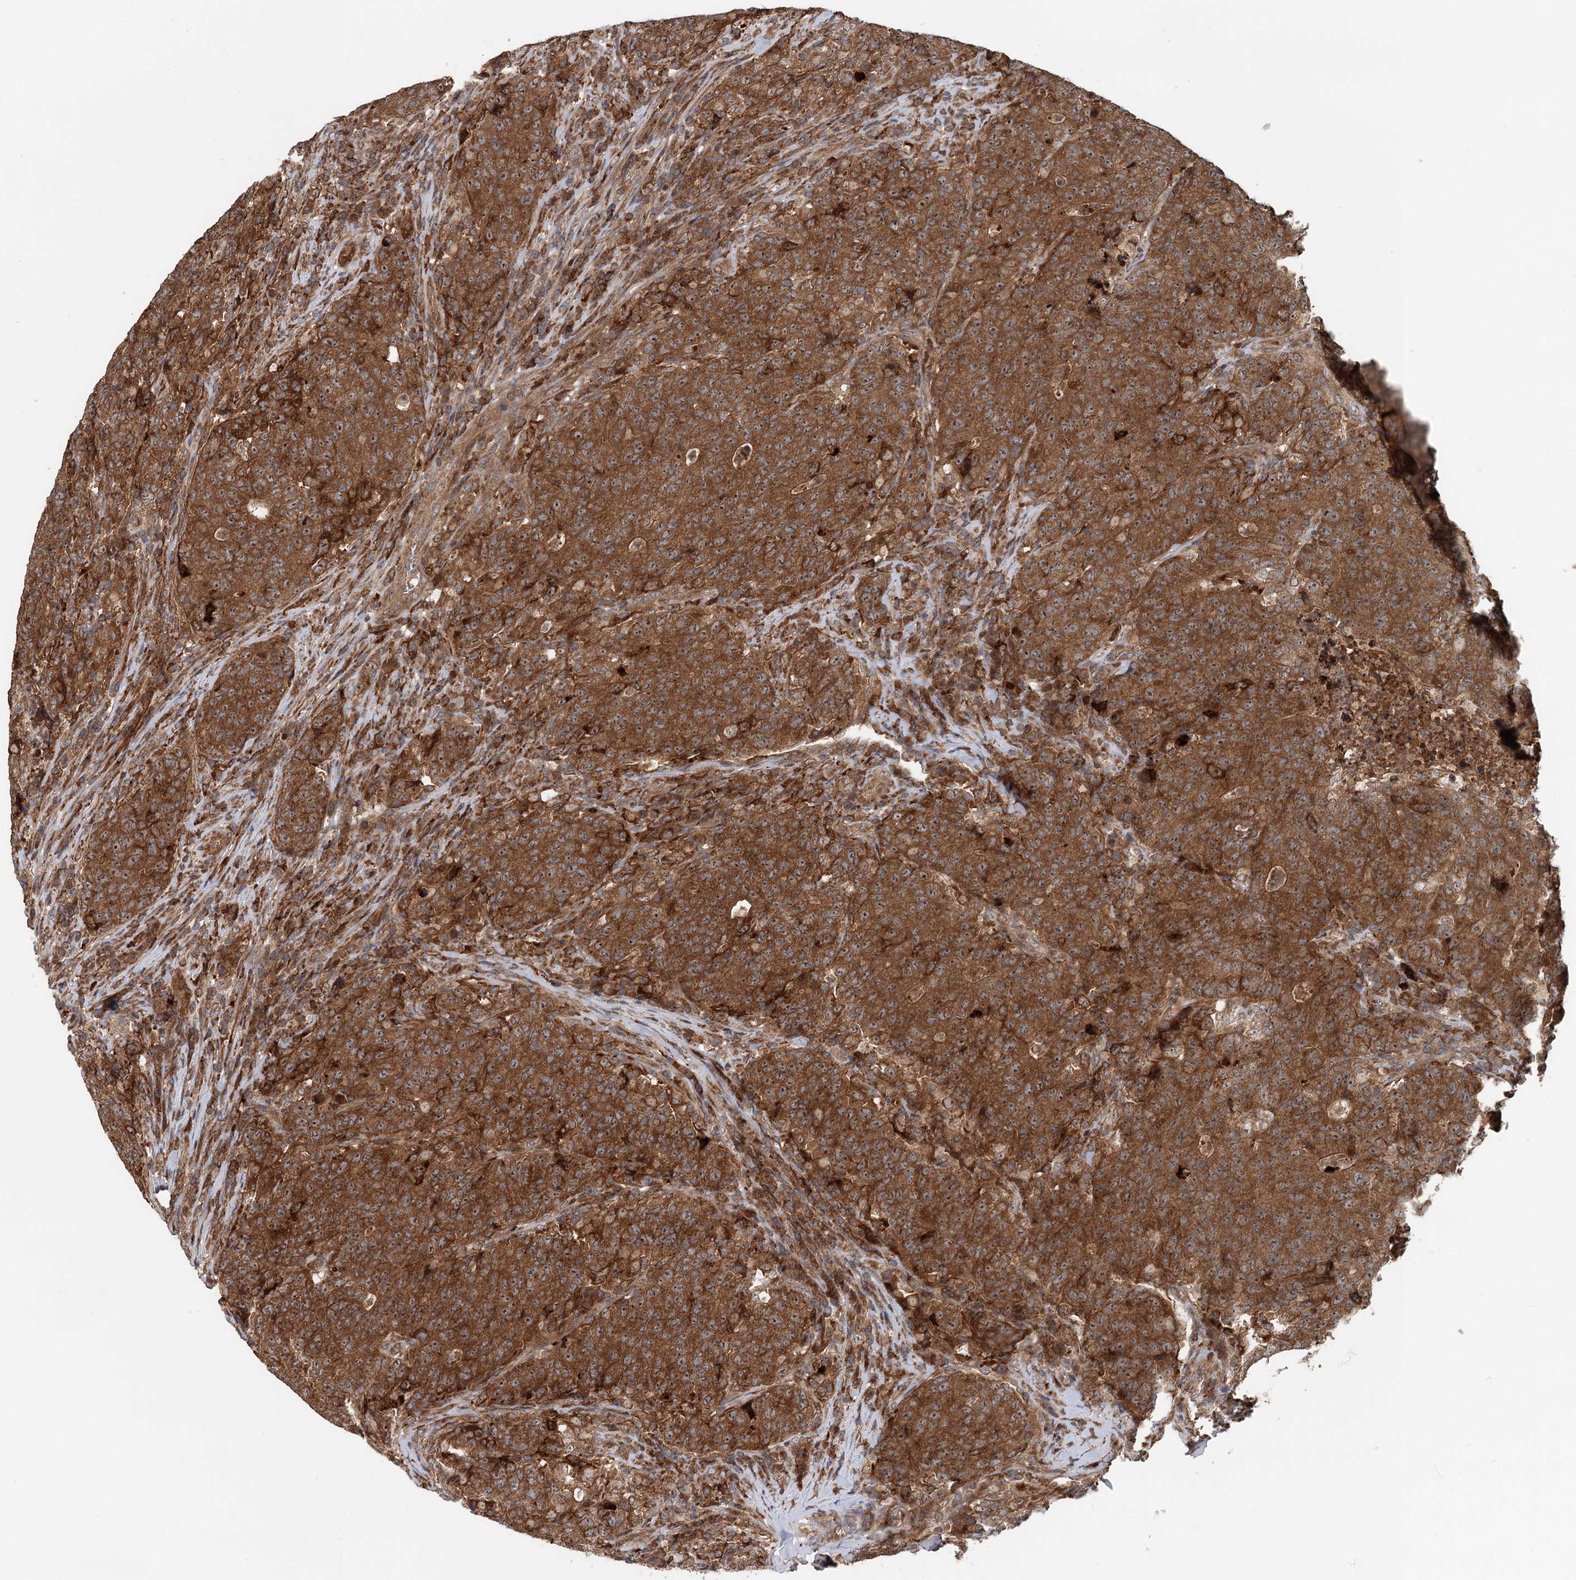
{"staining": {"intensity": "strong", "quantity": ">75%", "location": "cytoplasmic/membranous"}, "tissue": "colorectal cancer", "cell_type": "Tumor cells", "image_type": "cancer", "snomed": [{"axis": "morphology", "description": "Adenocarcinoma, NOS"}, {"axis": "topography", "description": "Colon"}], "caption": "A high amount of strong cytoplasmic/membranous expression is identified in about >75% of tumor cells in colorectal cancer tissue.", "gene": "RNF111", "patient": {"sex": "female", "age": 75}}